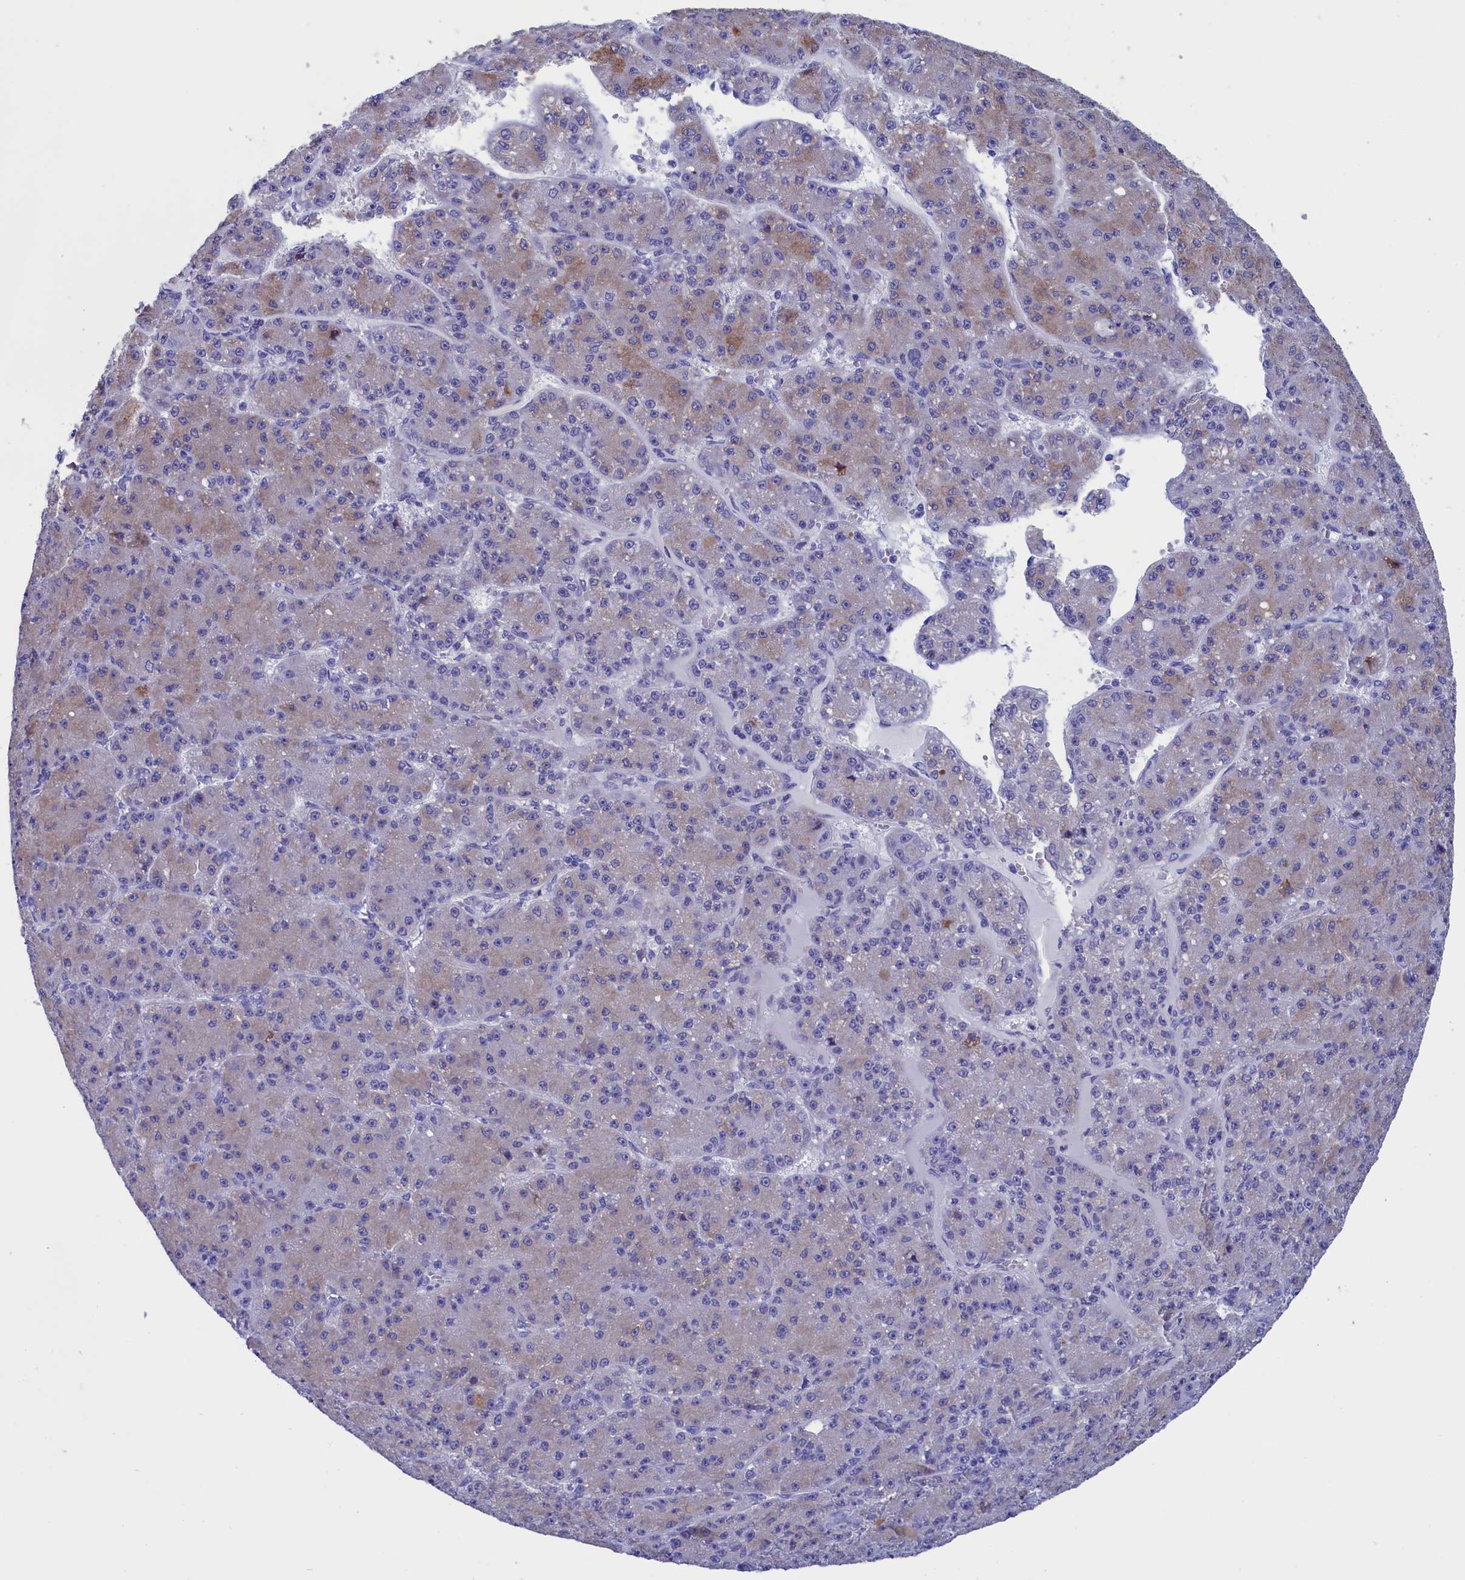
{"staining": {"intensity": "moderate", "quantity": "<25%", "location": "cytoplasmic/membranous"}, "tissue": "liver cancer", "cell_type": "Tumor cells", "image_type": "cancer", "snomed": [{"axis": "morphology", "description": "Carcinoma, Hepatocellular, NOS"}, {"axis": "topography", "description": "Liver"}], "caption": "A high-resolution image shows immunohistochemistry (IHC) staining of hepatocellular carcinoma (liver), which reveals moderate cytoplasmic/membranous positivity in about <25% of tumor cells.", "gene": "VPS35L", "patient": {"sex": "male", "age": 67}}